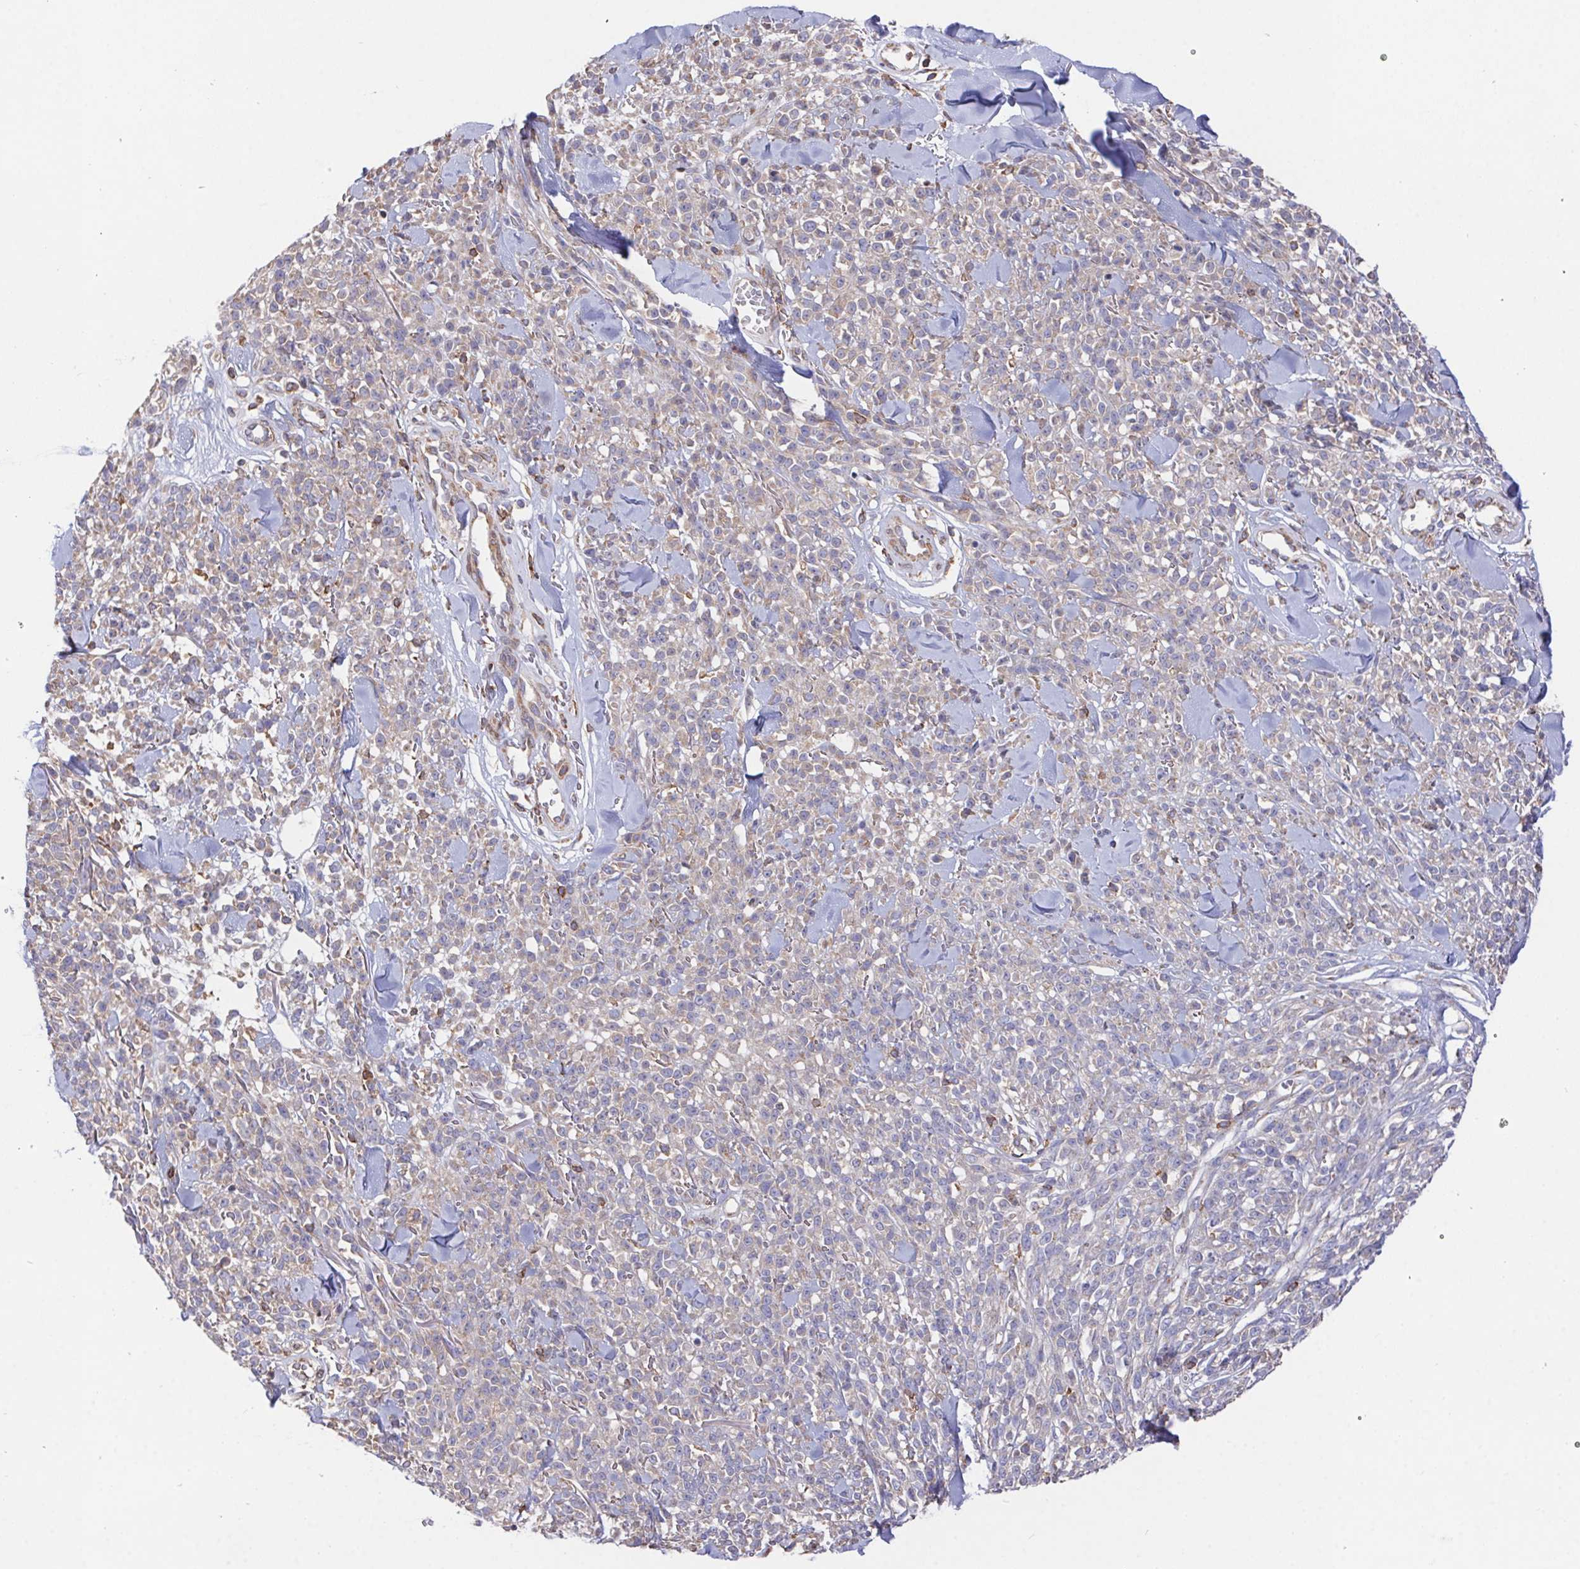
{"staining": {"intensity": "negative", "quantity": "none", "location": "none"}, "tissue": "melanoma", "cell_type": "Tumor cells", "image_type": "cancer", "snomed": [{"axis": "morphology", "description": "Malignant melanoma, NOS"}, {"axis": "topography", "description": "Skin"}, {"axis": "topography", "description": "Skin of trunk"}], "caption": "A photomicrograph of melanoma stained for a protein displays no brown staining in tumor cells. (Stains: DAB (3,3'-diaminobenzidine) immunohistochemistry with hematoxylin counter stain, Microscopy: brightfield microscopy at high magnification).", "gene": "FAM241A", "patient": {"sex": "male", "age": 74}}